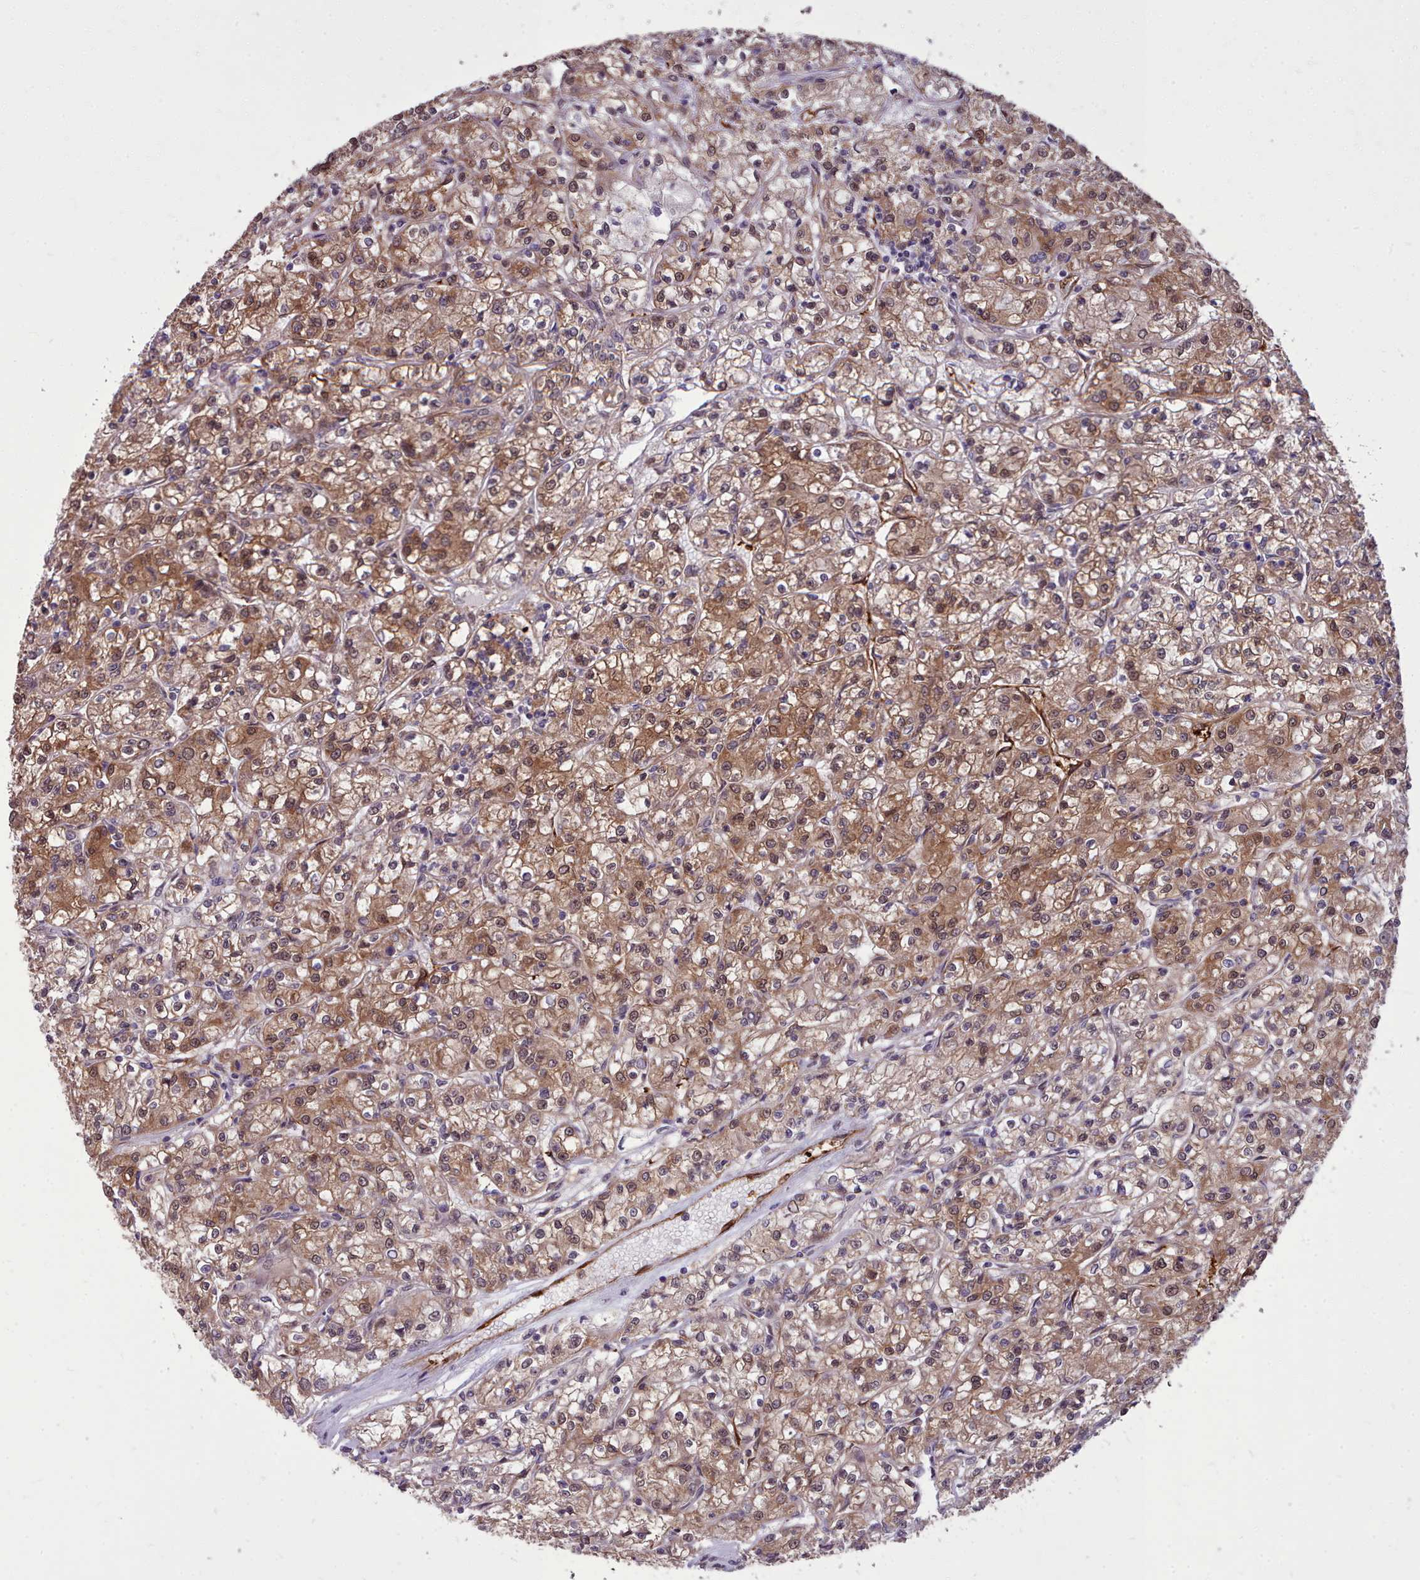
{"staining": {"intensity": "moderate", "quantity": ">75%", "location": "cytoplasmic/membranous,nuclear"}, "tissue": "renal cancer", "cell_type": "Tumor cells", "image_type": "cancer", "snomed": [{"axis": "morphology", "description": "Adenocarcinoma, NOS"}, {"axis": "topography", "description": "Kidney"}], "caption": "The image shows staining of renal adenocarcinoma, revealing moderate cytoplasmic/membranous and nuclear protein positivity (brown color) within tumor cells. (brown staining indicates protein expression, while blue staining denotes nuclei).", "gene": "AHCY", "patient": {"sex": "female", "age": 59}}